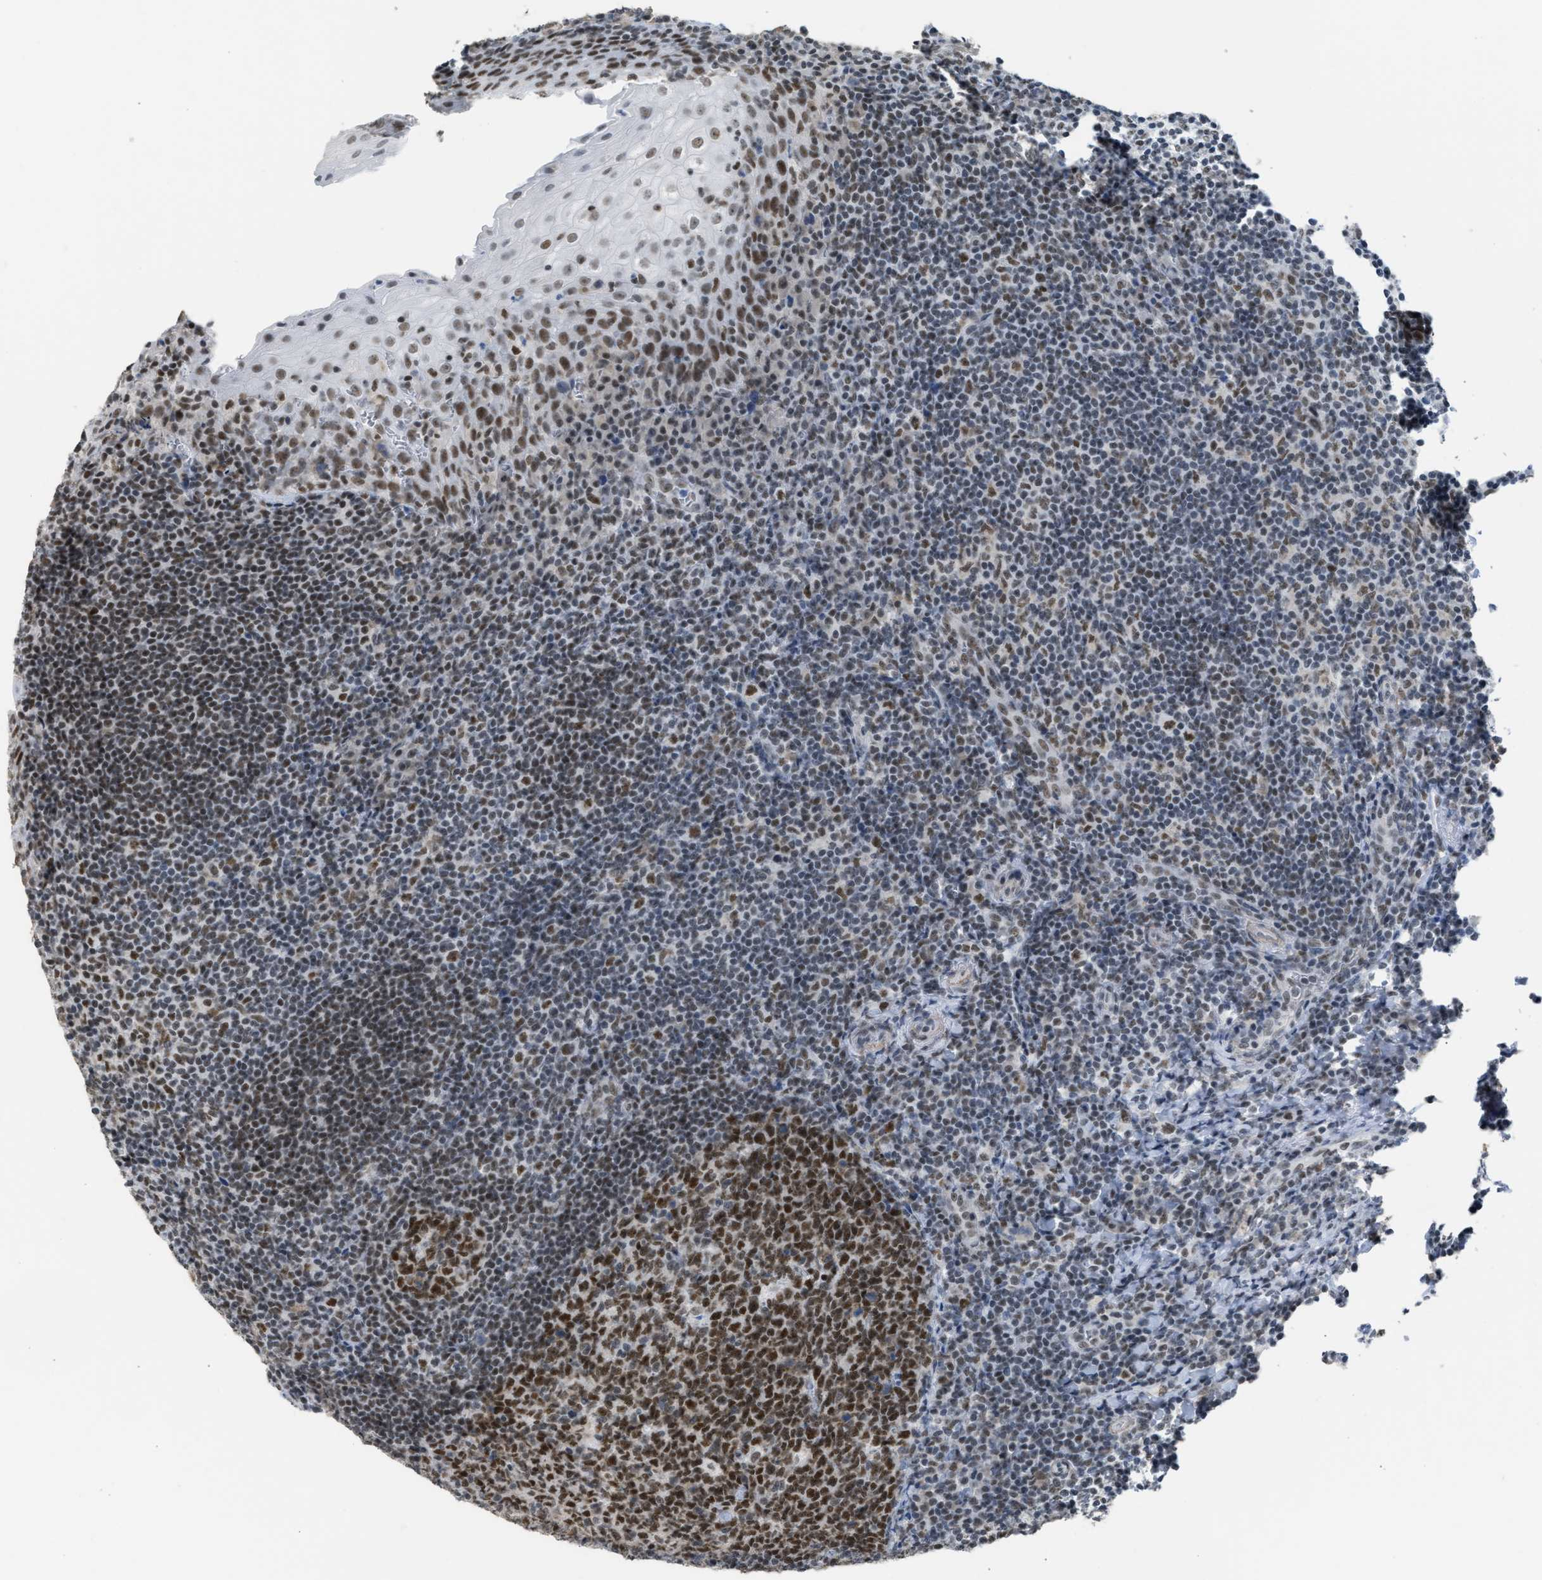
{"staining": {"intensity": "strong", "quantity": ">75%", "location": "nuclear"}, "tissue": "tonsil", "cell_type": "Germinal center cells", "image_type": "normal", "snomed": [{"axis": "morphology", "description": "Normal tissue, NOS"}, {"axis": "topography", "description": "Tonsil"}], "caption": "The photomicrograph exhibits staining of benign tonsil, revealing strong nuclear protein expression (brown color) within germinal center cells. (DAB = brown stain, brightfield microscopy at high magnification).", "gene": "SCAF4", "patient": {"sex": "male", "age": 37}}